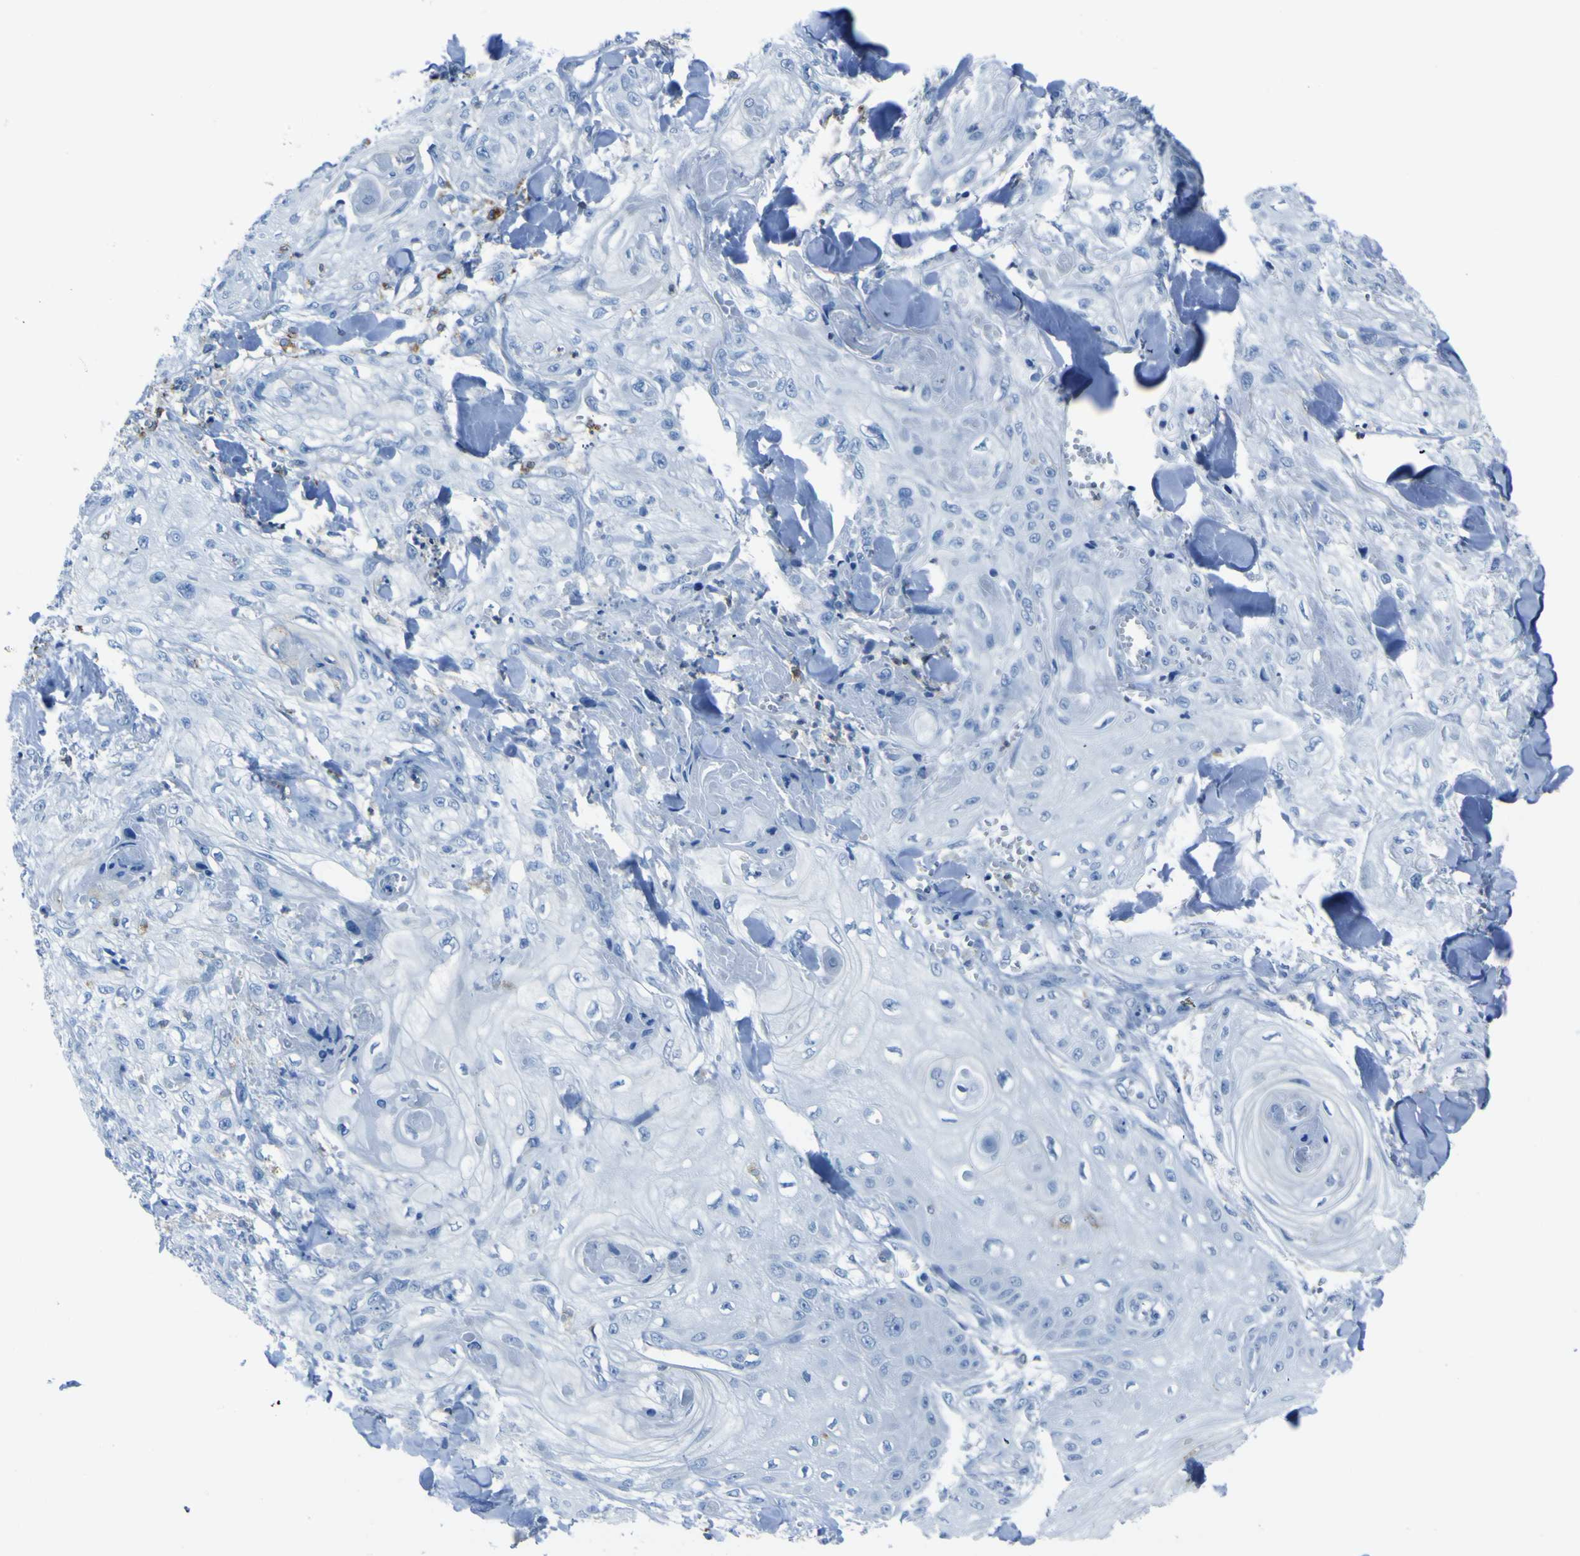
{"staining": {"intensity": "weak", "quantity": "<25%", "location": "cytoplasmic/membranous"}, "tissue": "skin cancer", "cell_type": "Tumor cells", "image_type": "cancer", "snomed": [{"axis": "morphology", "description": "Squamous cell carcinoma, NOS"}, {"axis": "topography", "description": "Skin"}], "caption": "Immunohistochemistry (IHC) of human squamous cell carcinoma (skin) reveals no expression in tumor cells.", "gene": "ACSL1", "patient": {"sex": "male", "age": 74}}